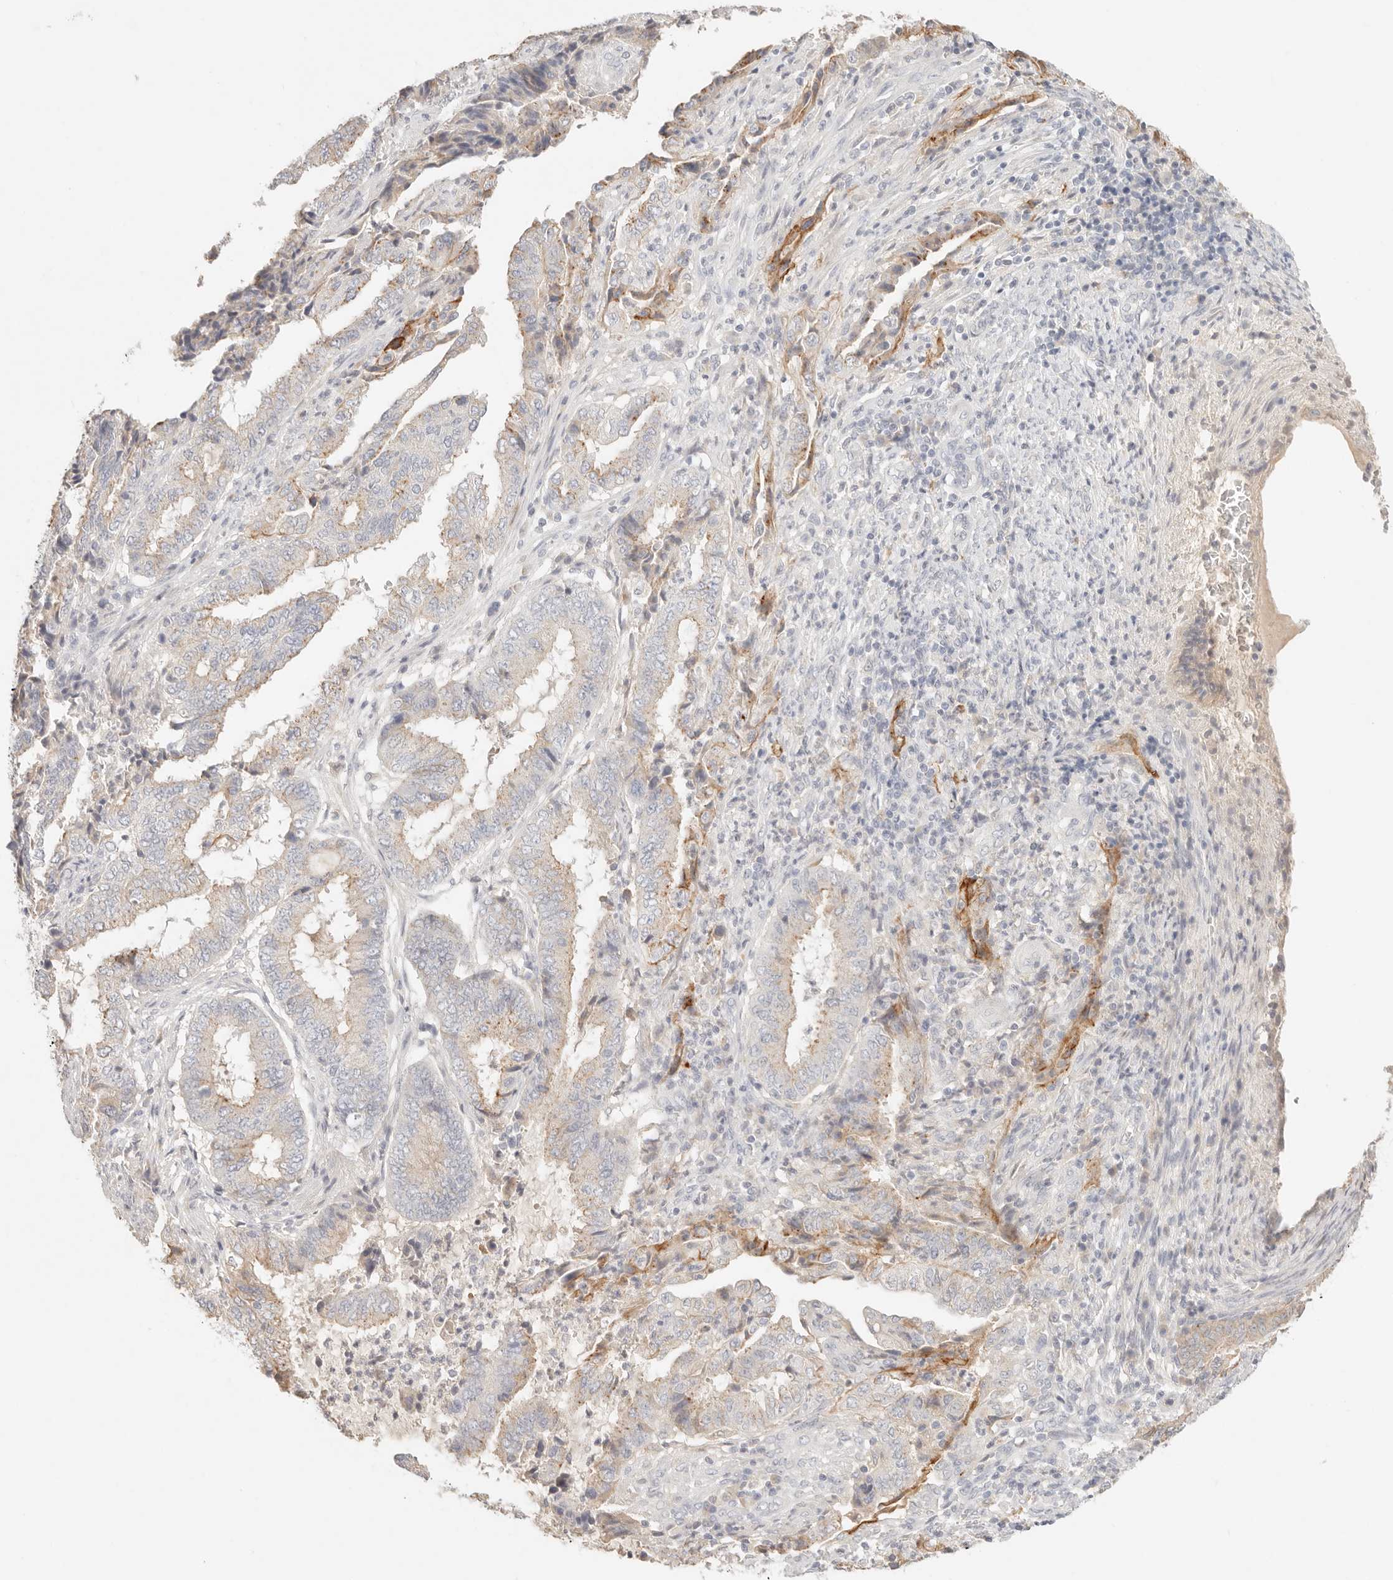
{"staining": {"intensity": "moderate", "quantity": "<25%", "location": "cytoplasmic/membranous"}, "tissue": "endometrial cancer", "cell_type": "Tumor cells", "image_type": "cancer", "snomed": [{"axis": "morphology", "description": "Adenocarcinoma, NOS"}, {"axis": "topography", "description": "Endometrium"}], "caption": "Immunohistochemistry micrograph of neoplastic tissue: endometrial cancer stained using IHC demonstrates low levels of moderate protein expression localized specifically in the cytoplasmic/membranous of tumor cells, appearing as a cytoplasmic/membranous brown color.", "gene": "CEP120", "patient": {"sex": "female", "age": 51}}